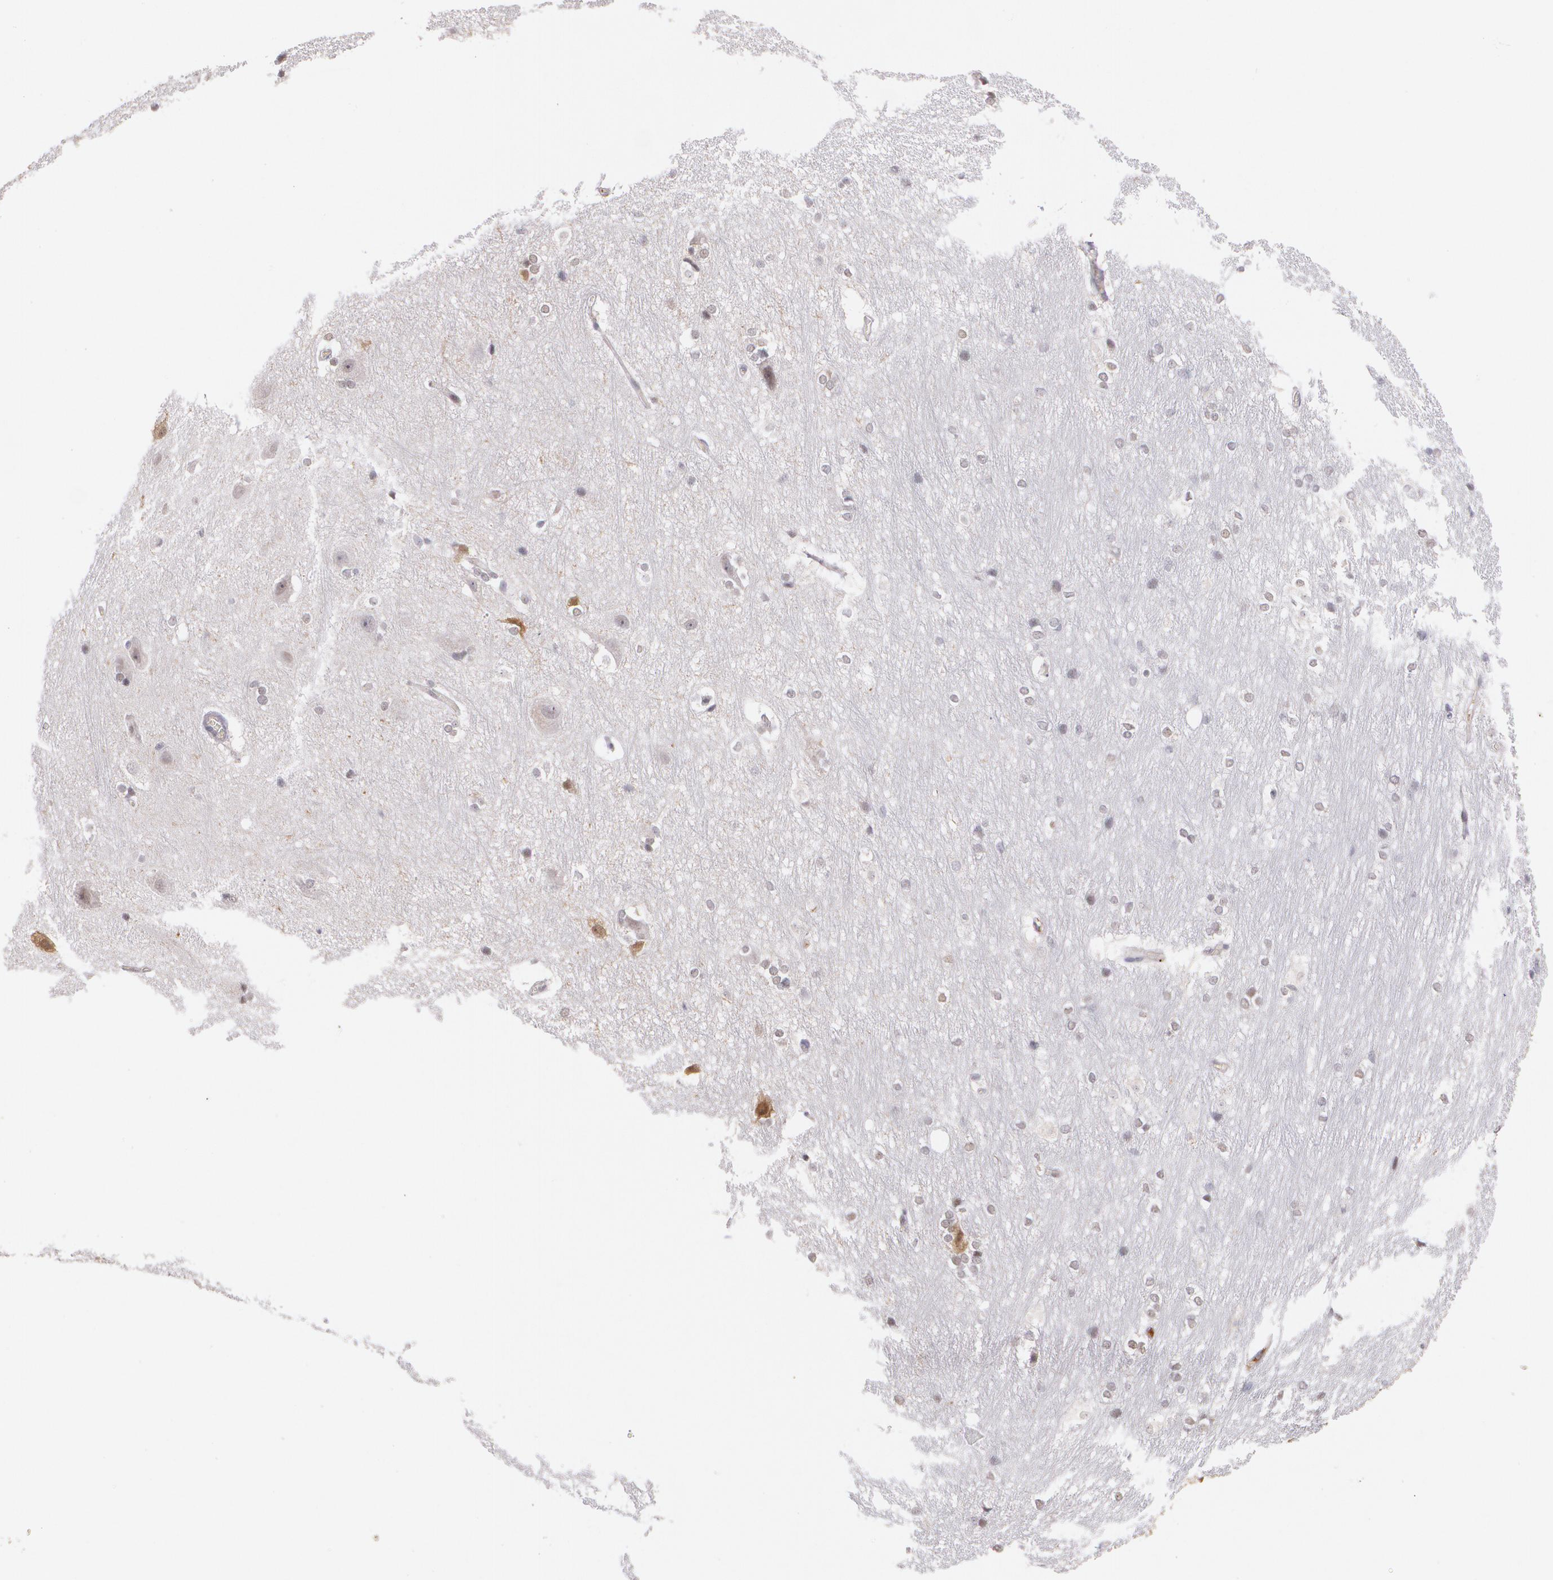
{"staining": {"intensity": "negative", "quantity": "none", "location": "none"}, "tissue": "hippocampus", "cell_type": "Glial cells", "image_type": "normal", "snomed": [{"axis": "morphology", "description": "Normal tissue, NOS"}, {"axis": "topography", "description": "Hippocampus"}], "caption": "Immunohistochemical staining of normal hippocampus displays no significant positivity in glial cells. (DAB (3,3'-diaminobenzidine) immunohistochemistry (IHC) visualized using brightfield microscopy, high magnification).", "gene": "PTS", "patient": {"sex": "female", "age": 19}}